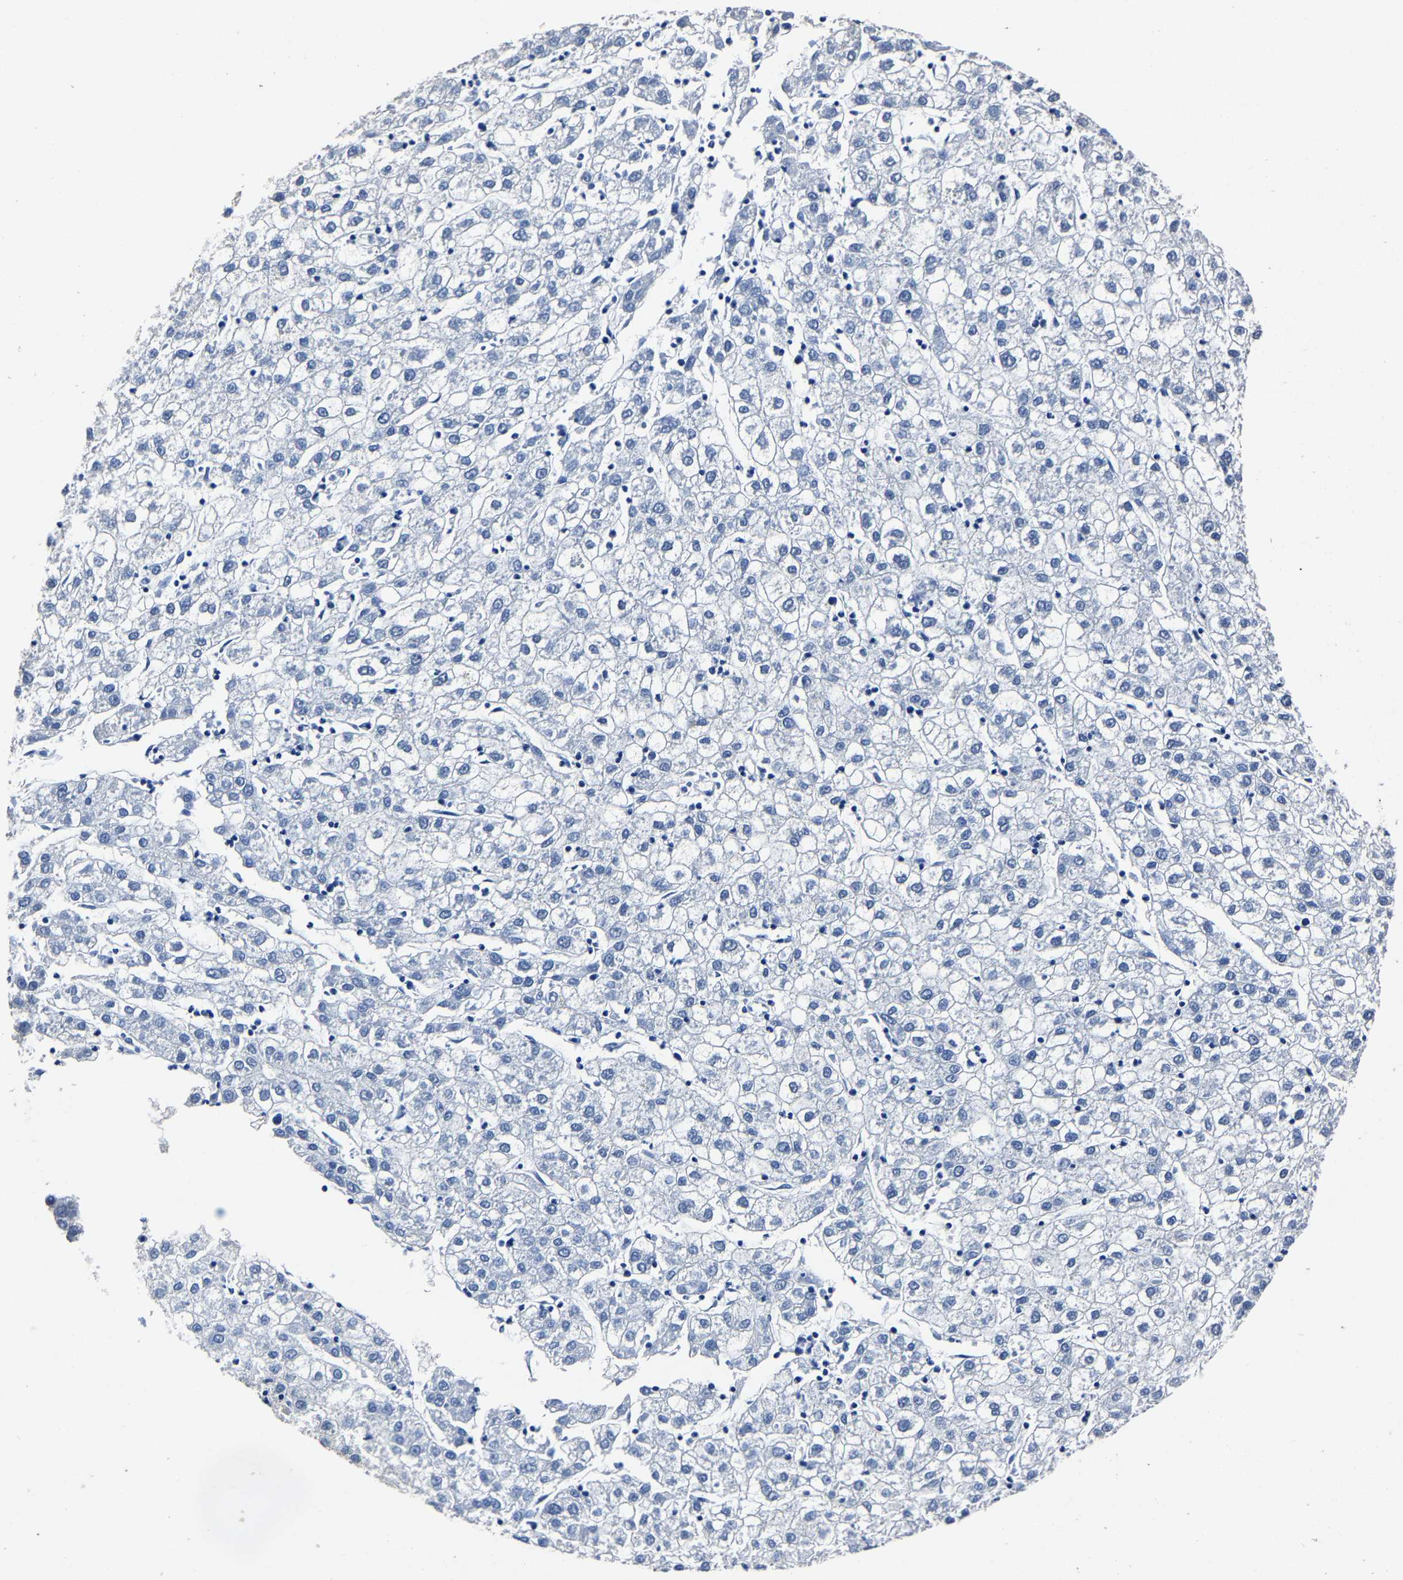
{"staining": {"intensity": "negative", "quantity": "none", "location": "none"}, "tissue": "liver cancer", "cell_type": "Tumor cells", "image_type": "cancer", "snomed": [{"axis": "morphology", "description": "Carcinoma, Hepatocellular, NOS"}, {"axis": "topography", "description": "Liver"}], "caption": "Liver cancer (hepatocellular carcinoma) stained for a protein using immunohistochemistry displays no positivity tumor cells.", "gene": "RBM45", "patient": {"sex": "male", "age": 72}}